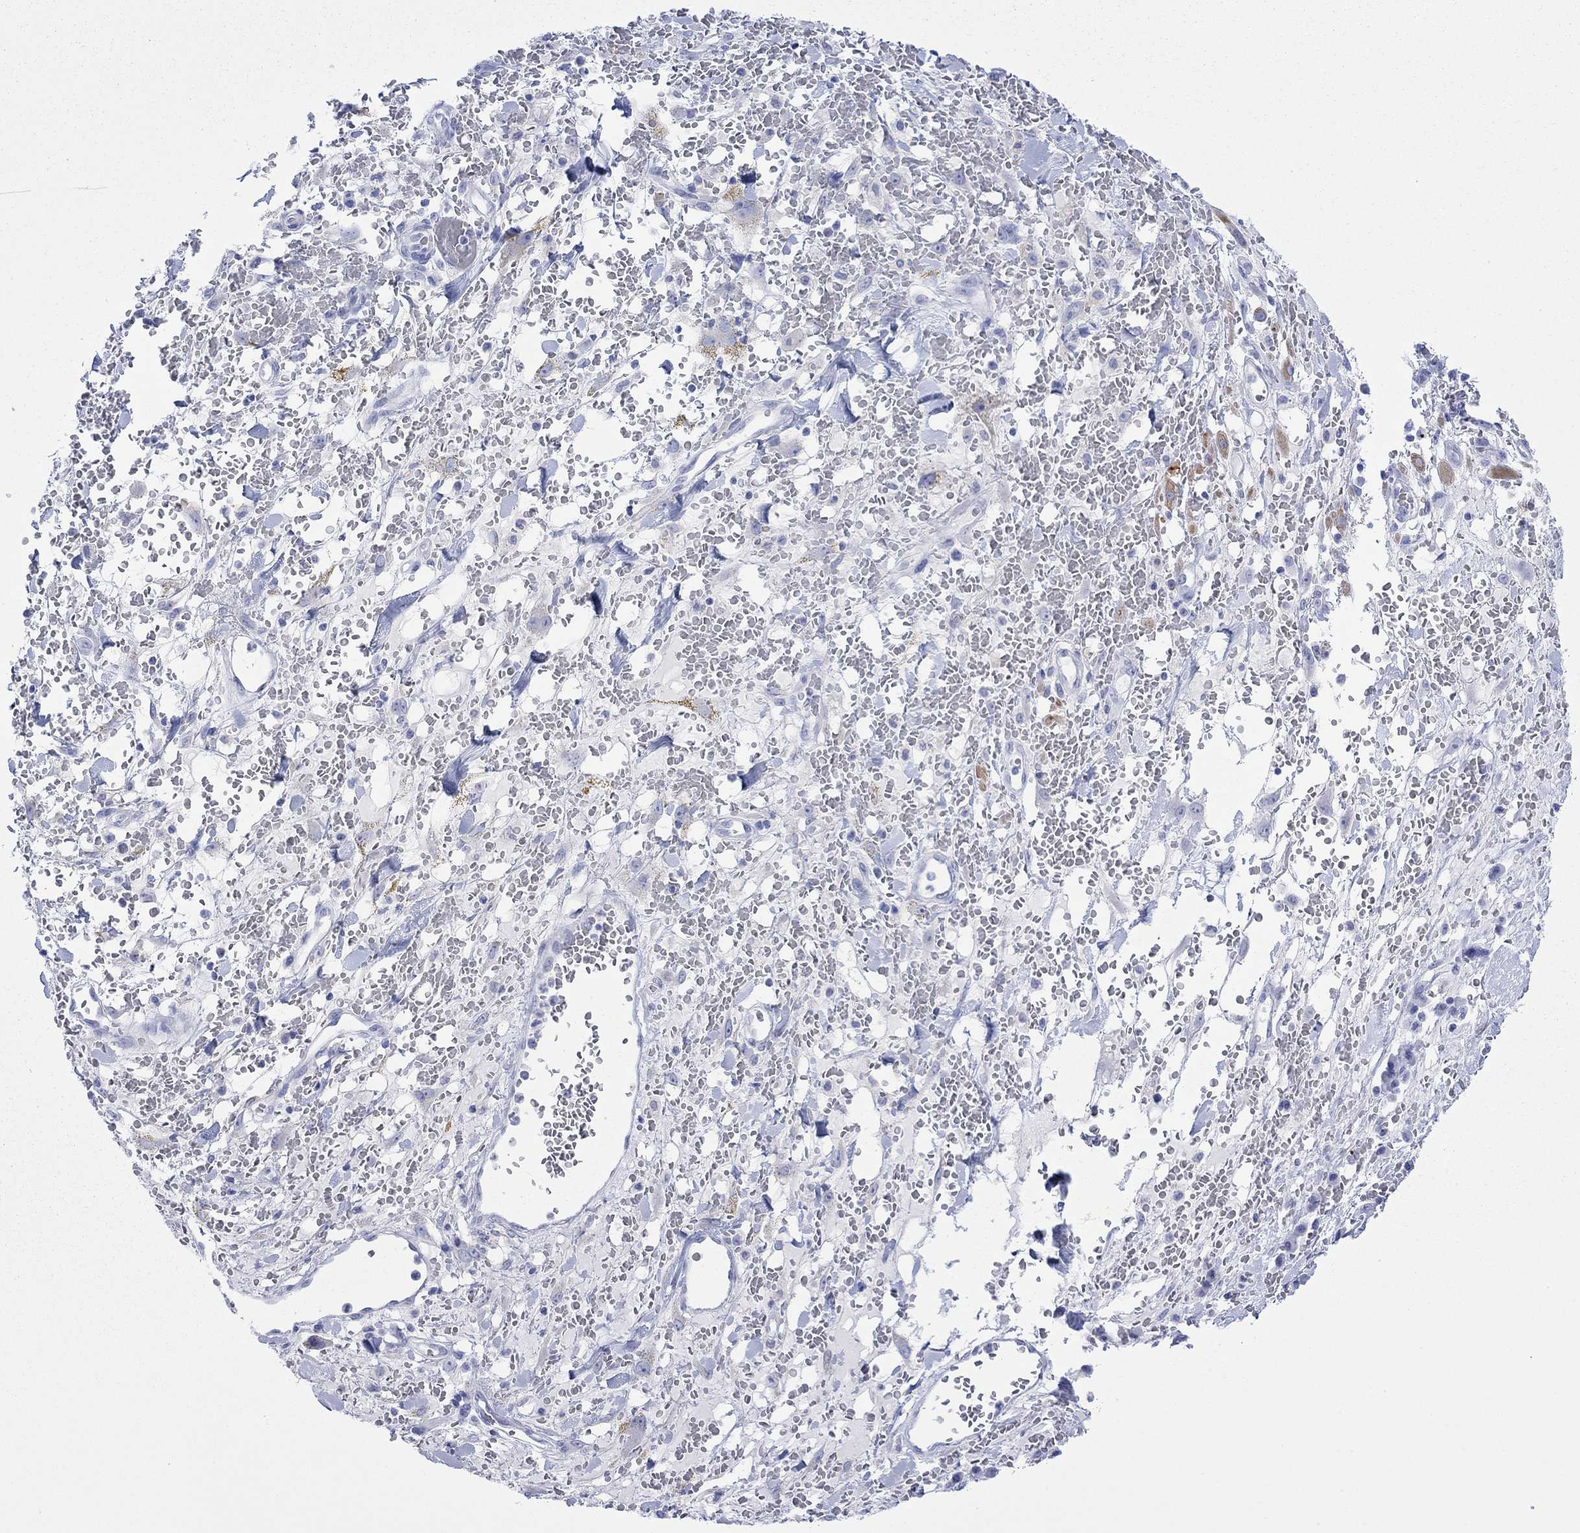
{"staining": {"intensity": "strong", "quantity": "<25%", "location": "cytoplasmic/membranous"}, "tissue": "melanoma", "cell_type": "Tumor cells", "image_type": "cancer", "snomed": [{"axis": "morphology", "description": "Malignant melanoma, NOS"}, {"axis": "topography", "description": "Skin"}], "caption": "Immunohistochemical staining of human malignant melanoma exhibits medium levels of strong cytoplasmic/membranous protein expression in approximately <25% of tumor cells.", "gene": "MLANA", "patient": {"sex": "female", "age": 91}}